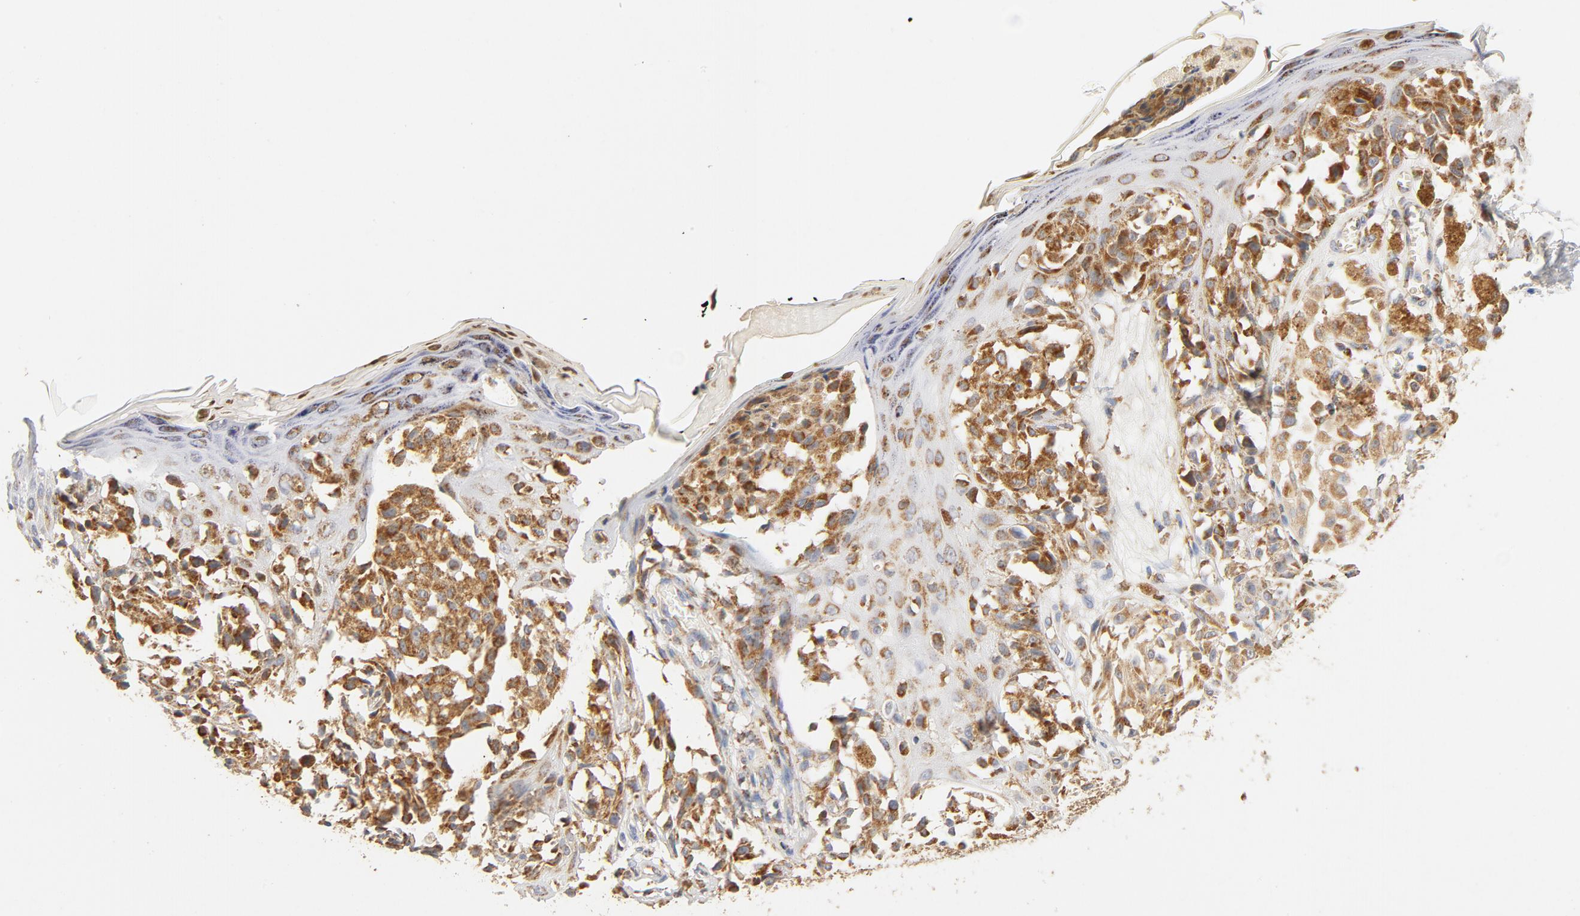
{"staining": {"intensity": "moderate", "quantity": ">75%", "location": "cytoplasmic/membranous"}, "tissue": "melanoma", "cell_type": "Tumor cells", "image_type": "cancer", "snomed": [{"axis": "morphology", "description": "Malignant melanoma, NOS"}, {"axis": "topography", "description": "Skin"}], "caption": "DAB immunohistochemical staining of malignant melanoma exhibits moderate cytoplasmic/membranous protein positivity in about >75% of tumor cells.", "gene": "COX4I1", "patient": {"sex": "female", "age": 38}}